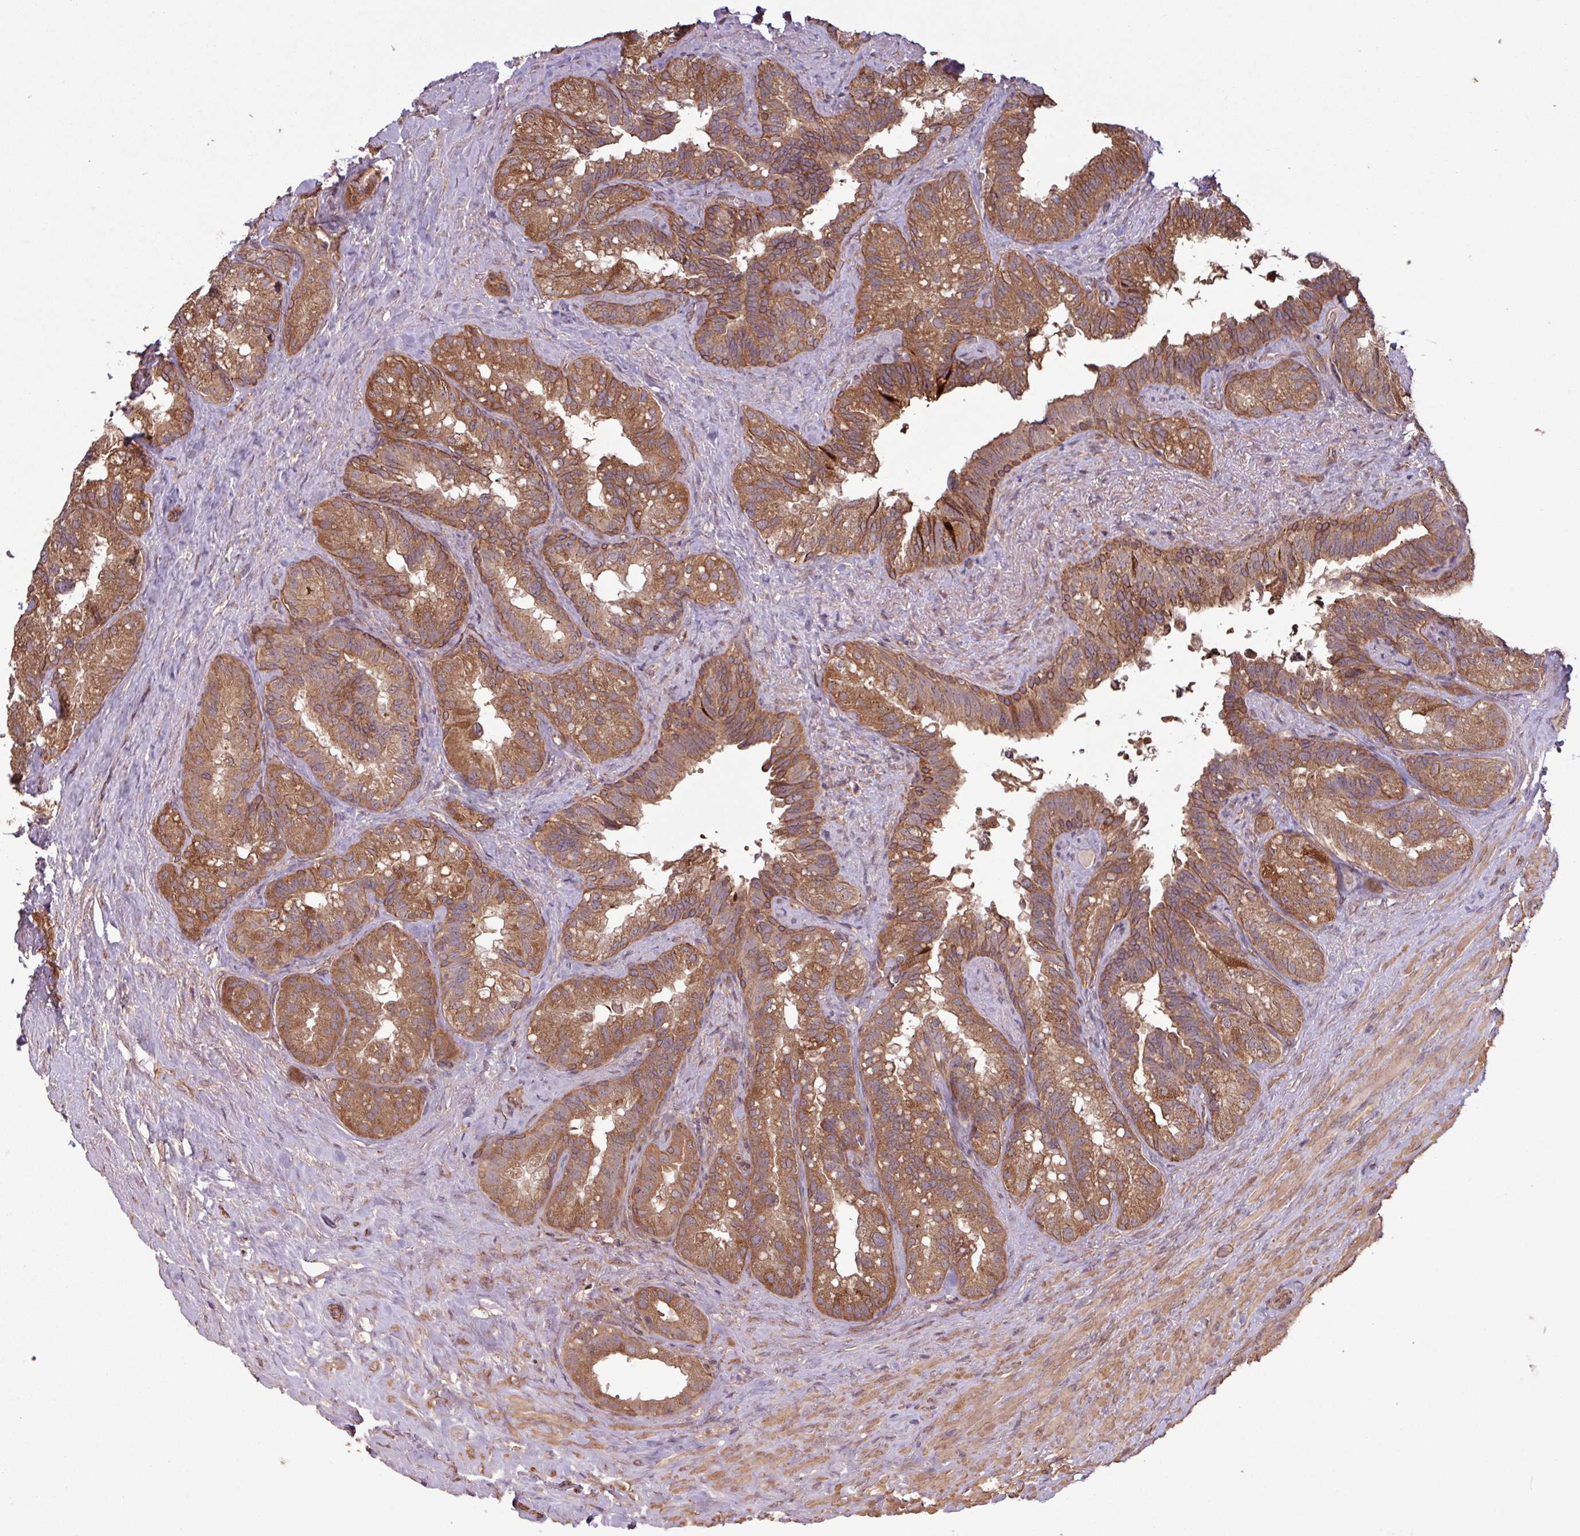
{"staining": {"intensity": "moderate", "quantity": ">75%", "location": "cytoplasmic/membranous"}, "tissue": "seminal vesicle", "cell_type": "Glandular cells", "image_type": "normal", "snomed": [{"axis": "morphology", "description": "Normal tissue, NOS"}, {"axis": "topography", "description": "Seminal veicle"}], "caption": "Protein staining of benign seminal vesicle reveals moderate cytoplasmic/membranous expression in about >75% of glandular cells. (brown staining indicates protein expression, while blue staining denotes nuclei).", "gene": "TRABD2A", "patient": {"sex": "male", "age": 60}}